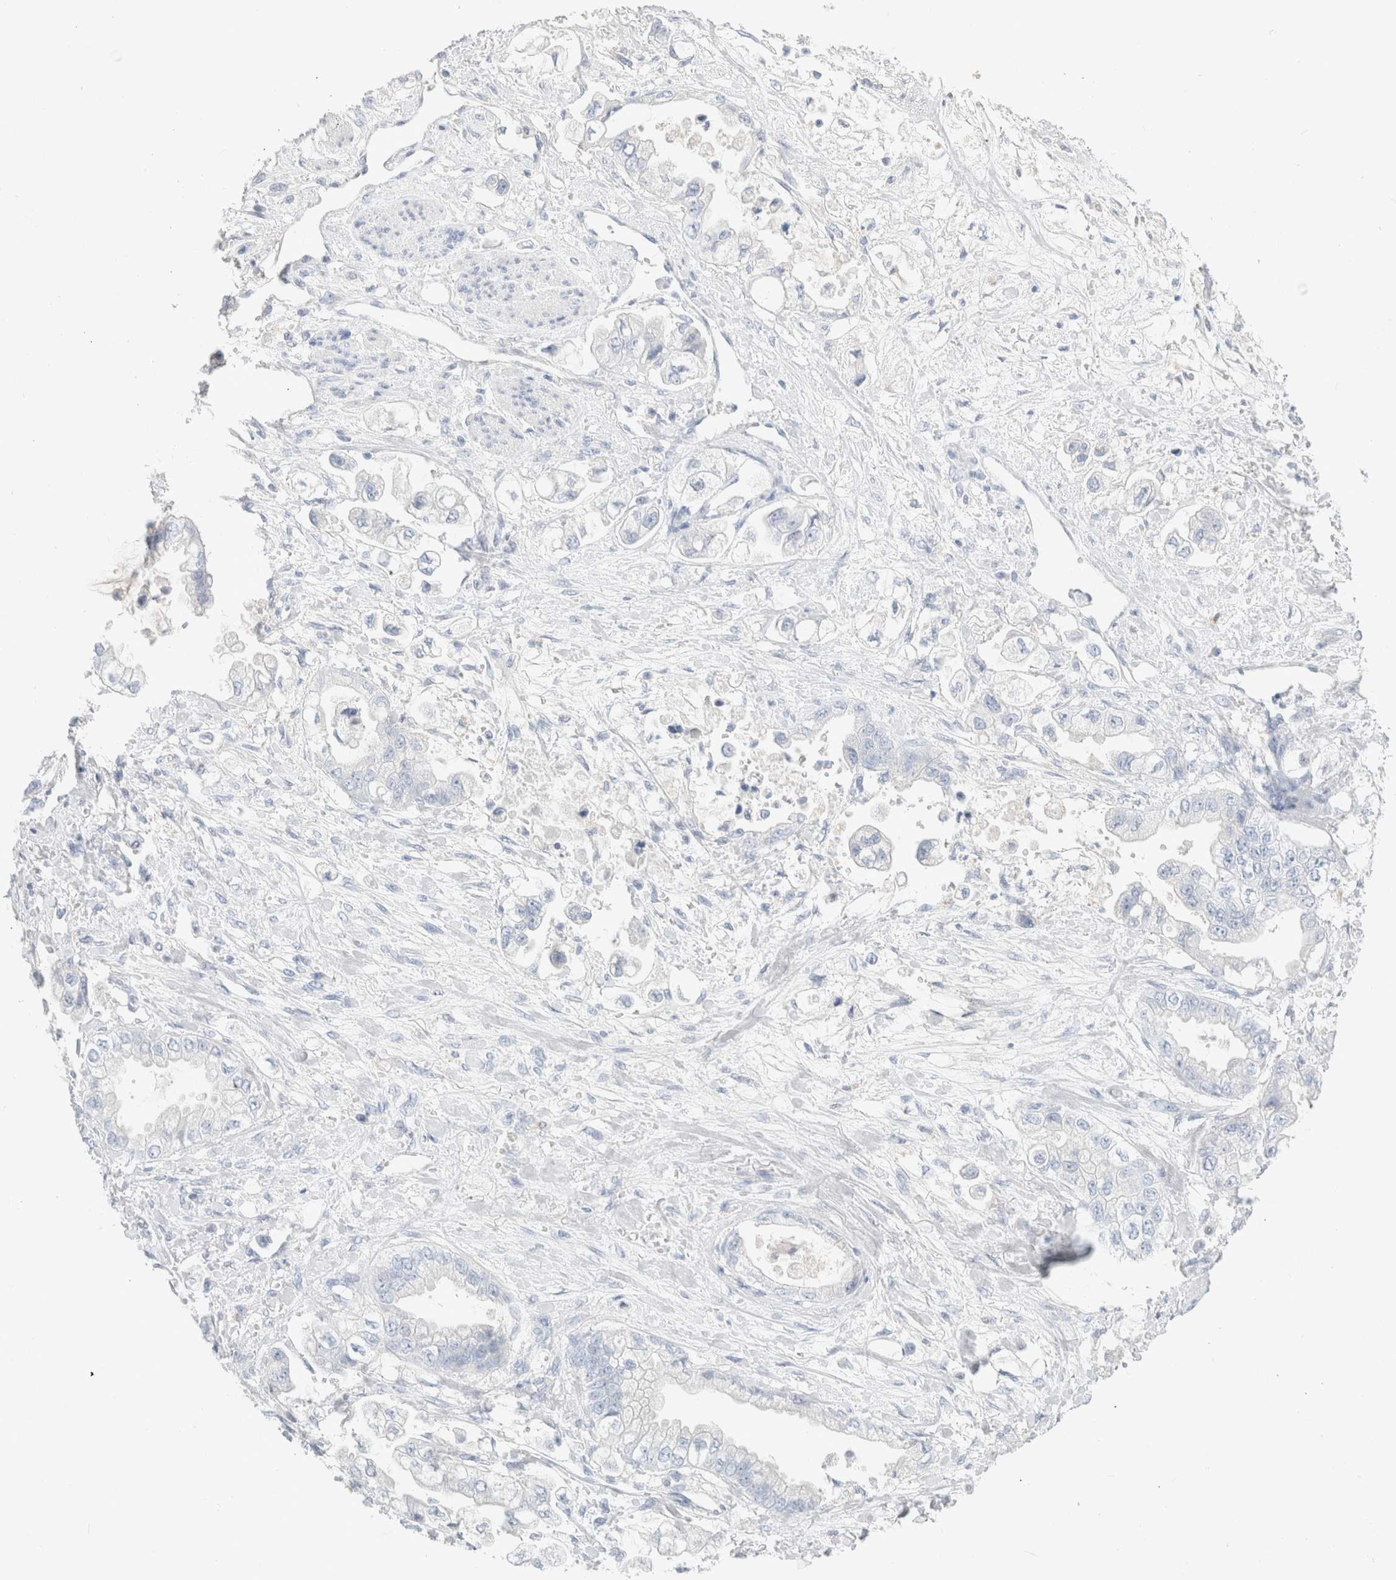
{"staining": {"intensity": "negative", "quantity": "none", "location": "none"}, "tissue": "stomach cancer", "cell_type": "Tumor cells", "image_type": "cancer", "snomed": [{"axis": "morphology", "description": "Adenocarcinoma, NOS"}, {"axis": "topography", "description": "Stomach"}], "caption": "DAB immunohistochemical staining of human stomach cancer (adenocarcinoma) reveals no significant positivity in tumor cells.", "gene": "CPQ", "patient": {"sex": "male", "age": 62}}